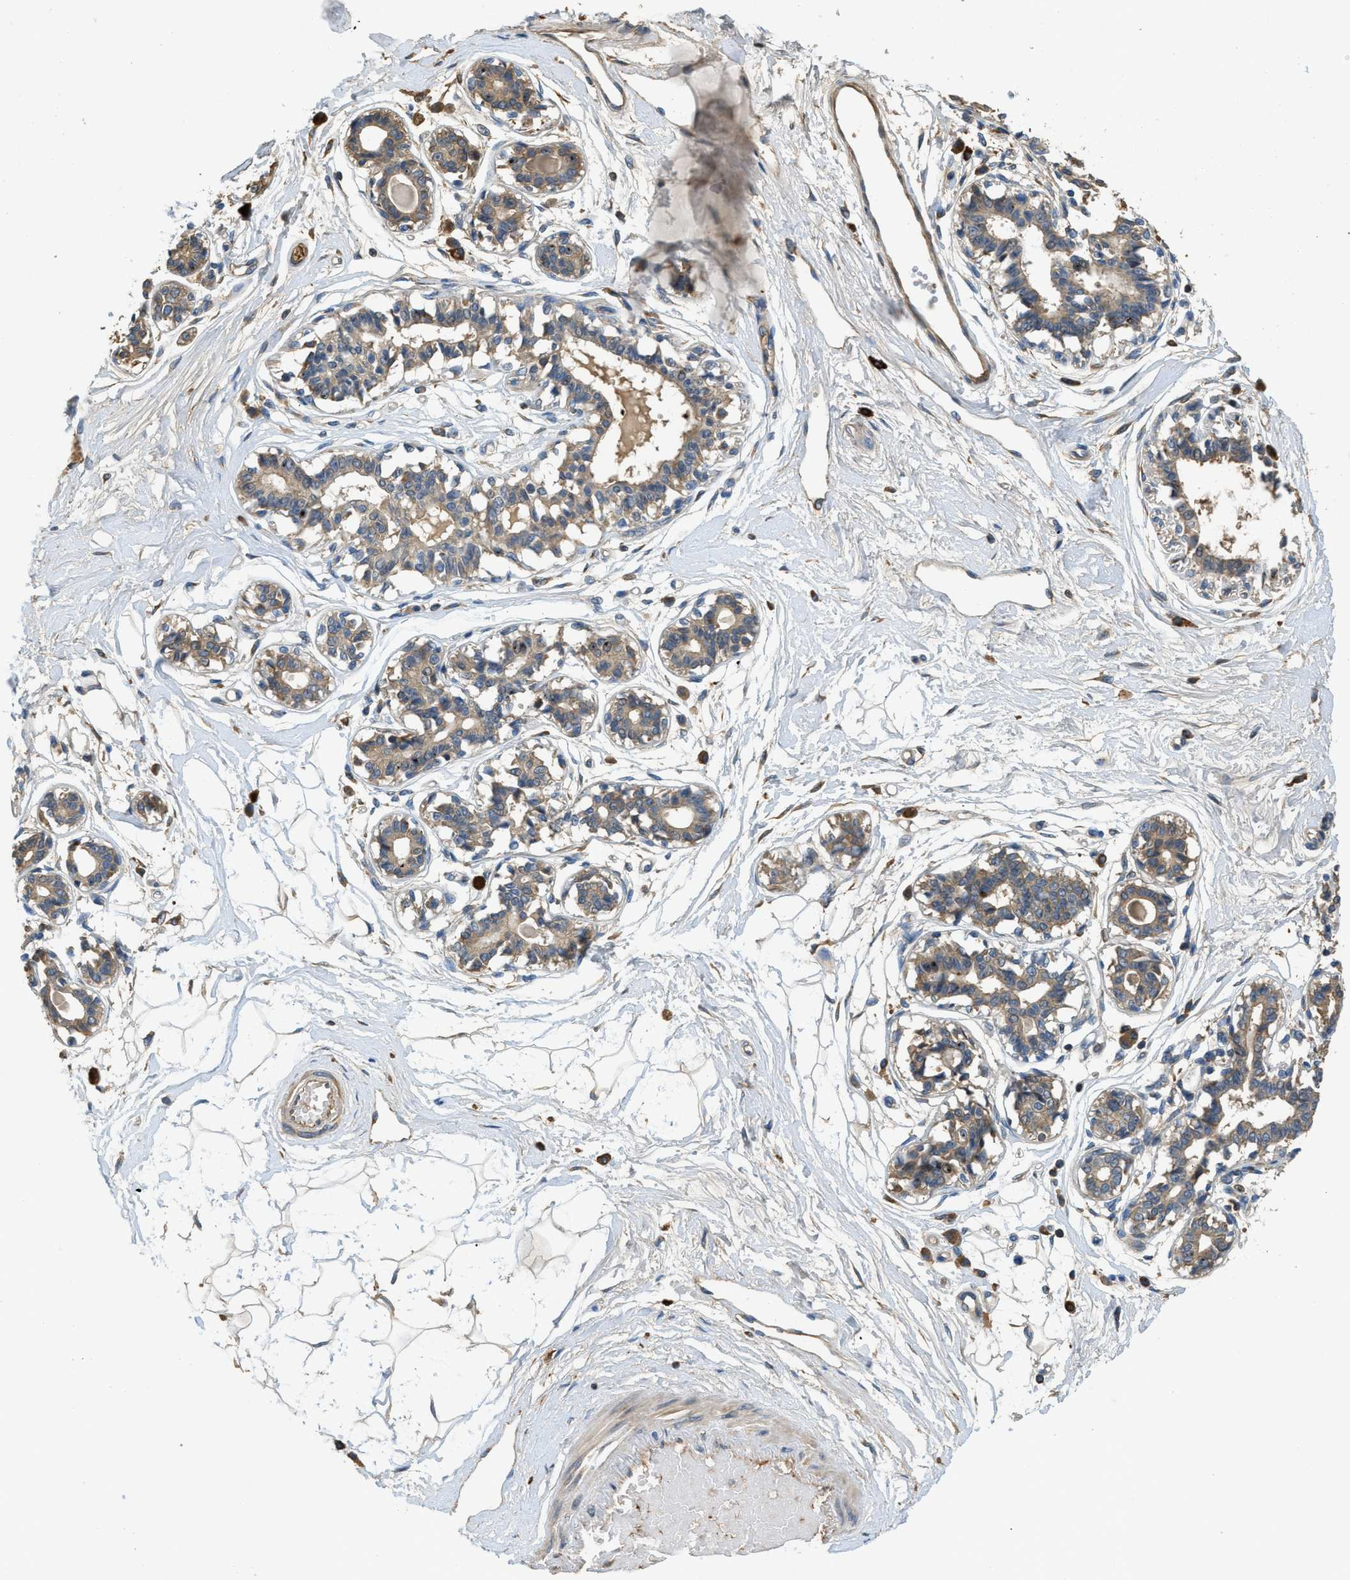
{"staining": {"intensity": "weak", "quantity": ">75%", "location": "cytoplasmic/membranous"}, "tissue": "breast", "cell_type": "Adipocytes", "image_type": "normal", "snomed": [{"axis": "morphology", "description": "Normal tissue, NOS"}, {"axis": "topography", "description": "Breast"}], "caption": "This is a histology image of immunohistochemistry staining of benign breast, which shows weak staining in the cytoplasmic/membranous of adipocytes.", "gene": "RIPK2", "patient": {"sex": "female", "age": 45}}